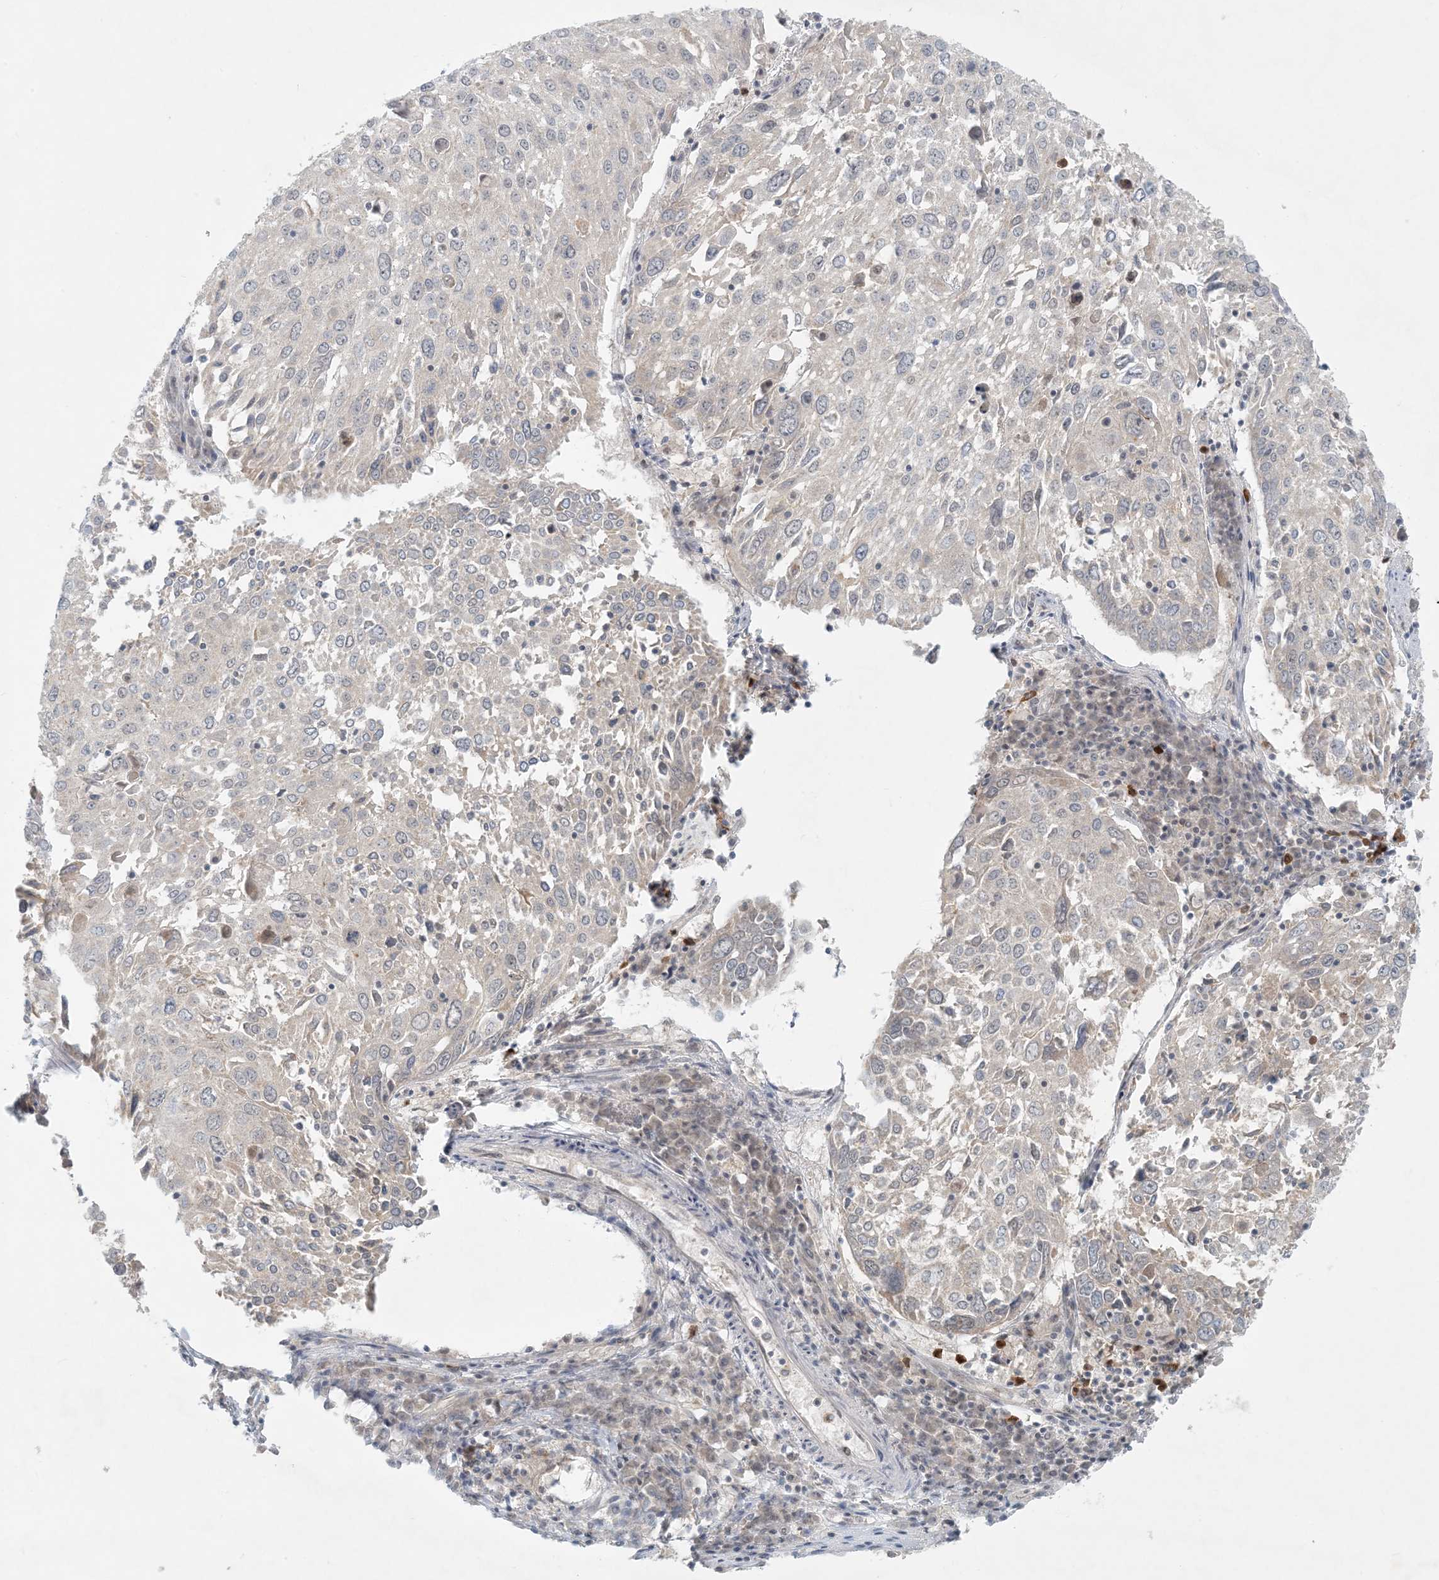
{"staining": {"intensity": "negative", "quantity": "none", "location": "none"}, "tissue": "lung cancer", "cell_type": "Tumor cells", "image_type": "cancer", "snomed": [{"axis": "morphology", "description": "Squamous cell carcinoma, NOS"}, {"axis": "topography", "description": "Lung"}], "caption": "DAB immunohistochemical staining of human lung cancer (squamous cell carcinoma) displays no significant expression in tumor cells.", "gene": "OBI1", "patient": {"sex": "male", "age": 65}}